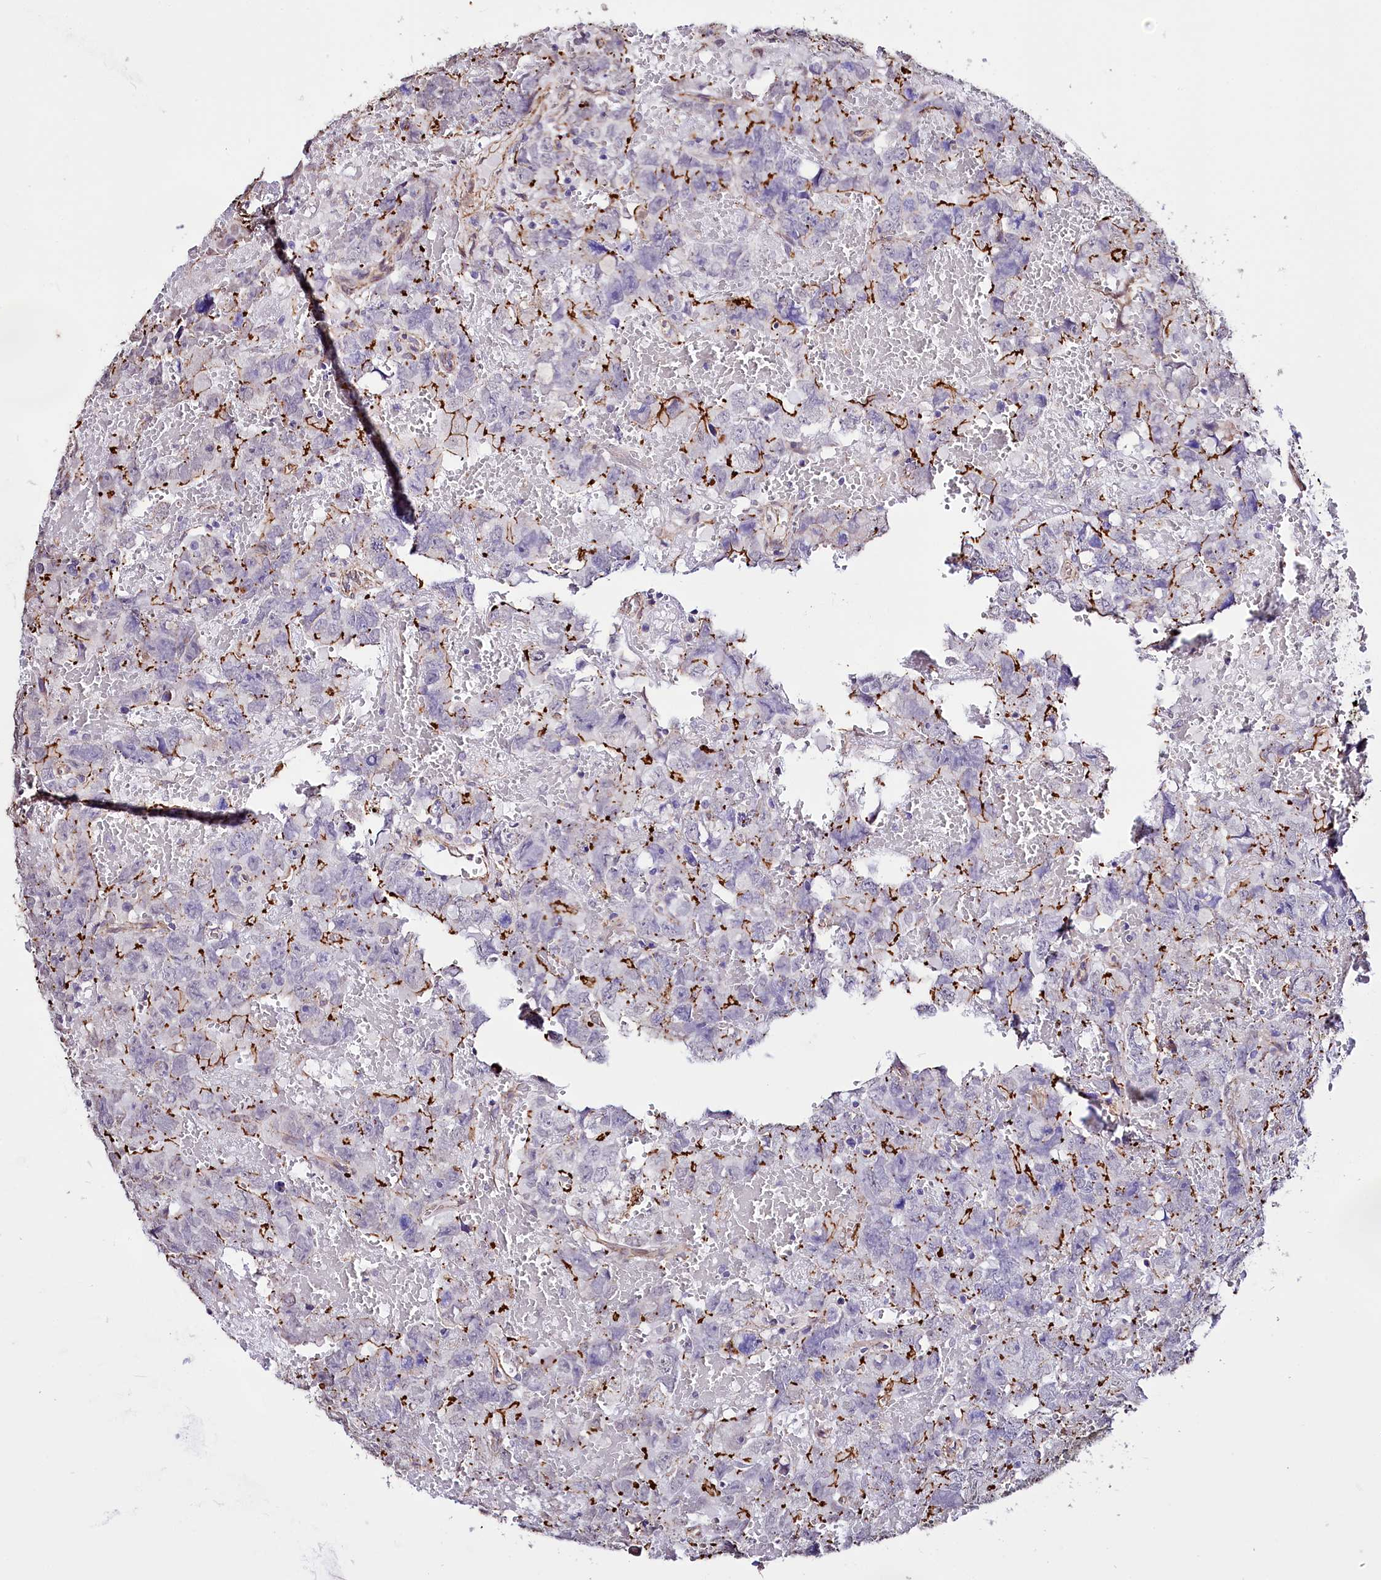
{"staining": {"intensity": "moderate", "quantity": "<25%", "location": "cytoplasmic/membranous"}, "tissue": "testis cancer", "cell_type": "Tumor cells", "image_type": "cancer", "snomed": [{"axis": "morphology", "description": "Carcinoma, Embryonal, NOS"}, {"axis": "topography", "description": "Testis"}], "caption": "This histopathology image reveals testis embryonal carcinoma stained with immunohistochemistry (IHC) to label a protein in brown. The cytoplasmic/membranous of tumor cells show moderate positivity for the protein. Nuclei are counter-stained blue.", "gene": "ST7", "patient": {"sex": "male", "age": 45}}